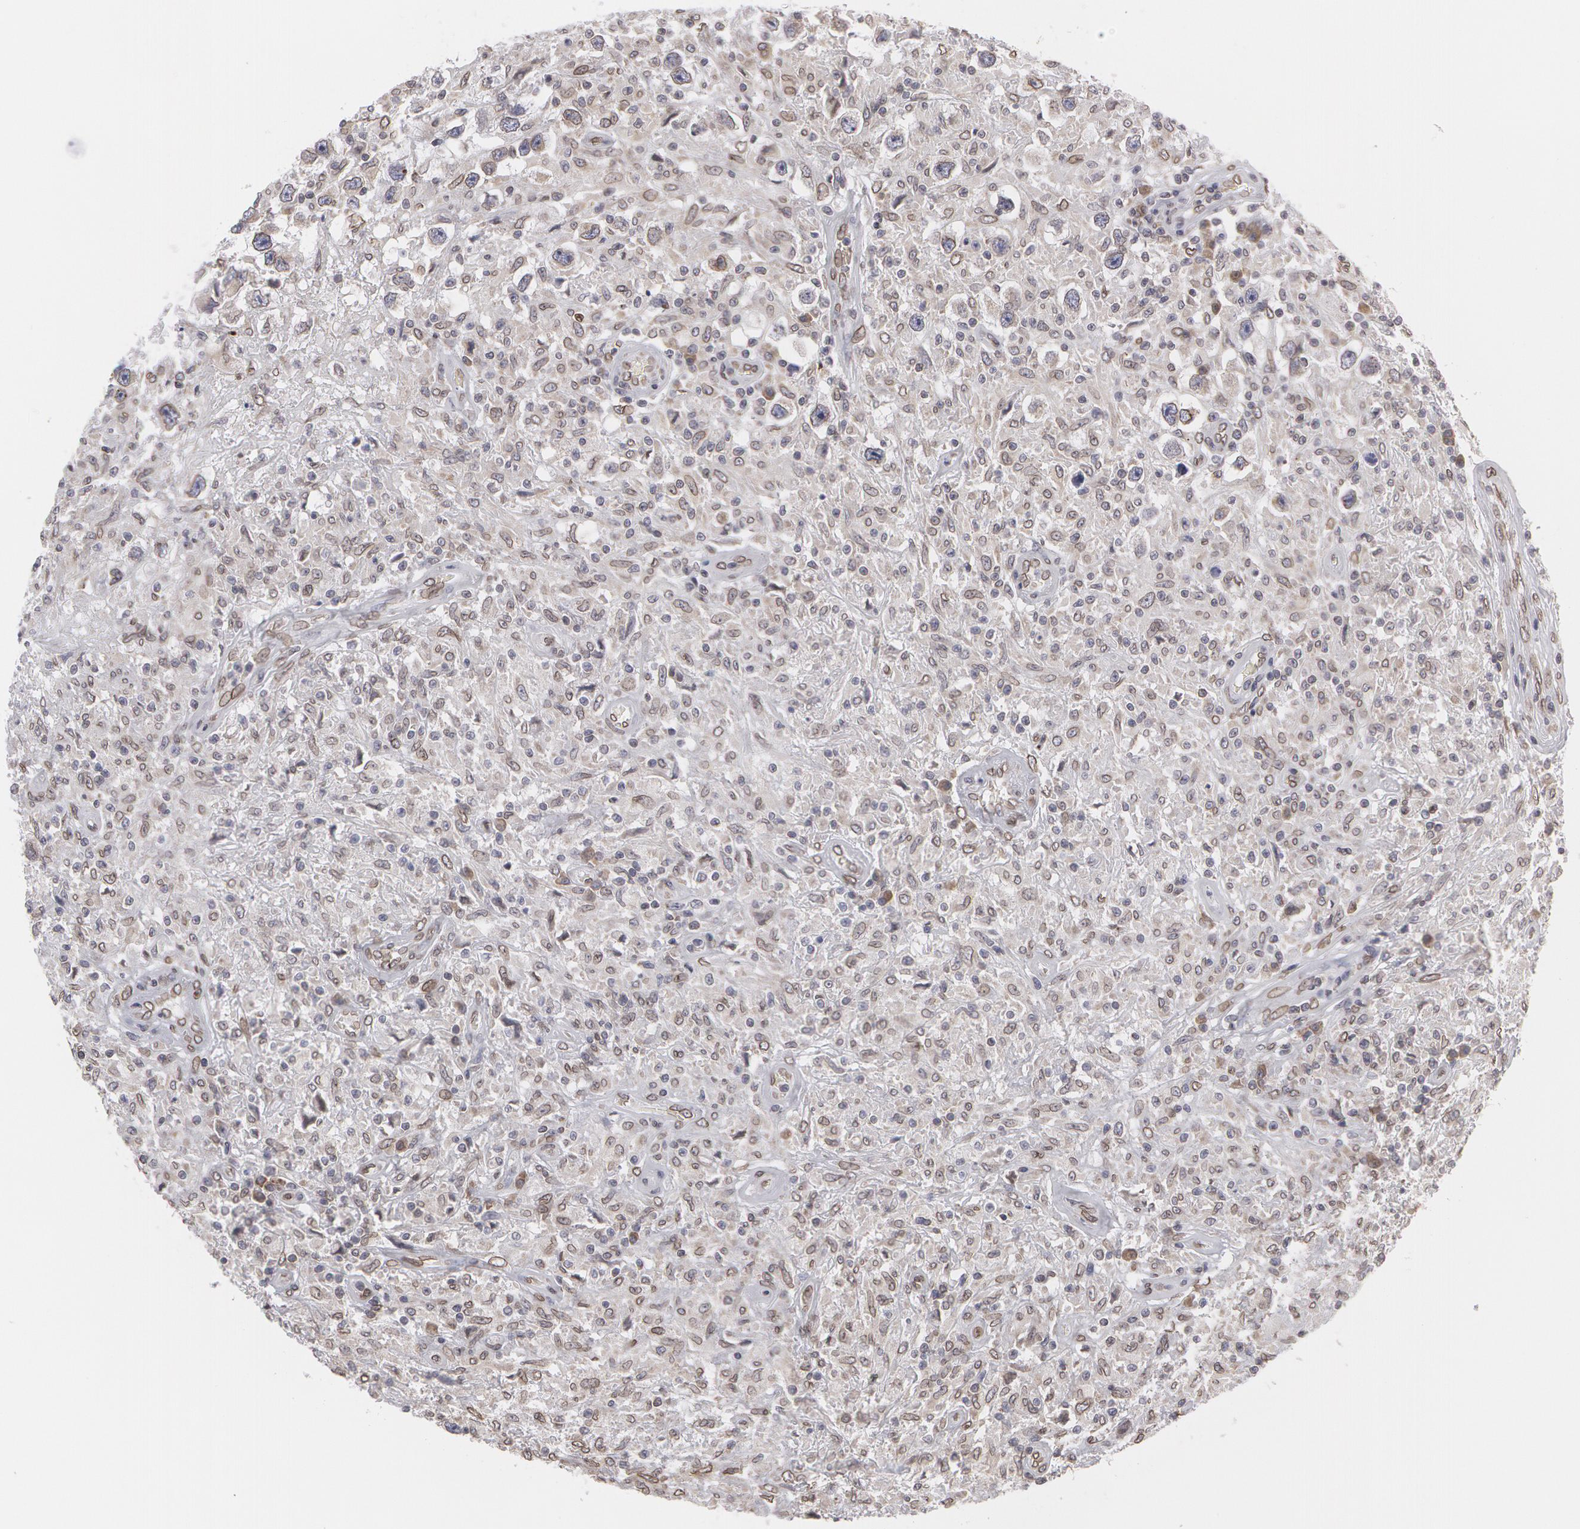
{"staining": {"intensity": "weak", "quantity": "25%-75%", "location": "cytoplasmic/membranous,nuclear"}, "tissue": "testis cancer", "cell_type": "Tumor cells", "image_type": "cancer", "snomed": [{"axis": "morphology", "description": "Seminoma, NOS"}, {"axis": "topography", "description": "Testis"}], "caption": "DAB immunohistochemical staining of seminoma (testis) demonstrates weak cytoplasmic/membranous and nuclear protein expression in approximately 25%-75% of tumor cells. The protein is shown in brown color, while the nuclei are stained blue.", "gene": "EMD", "patient": {"sex": "male", "age": 34}}